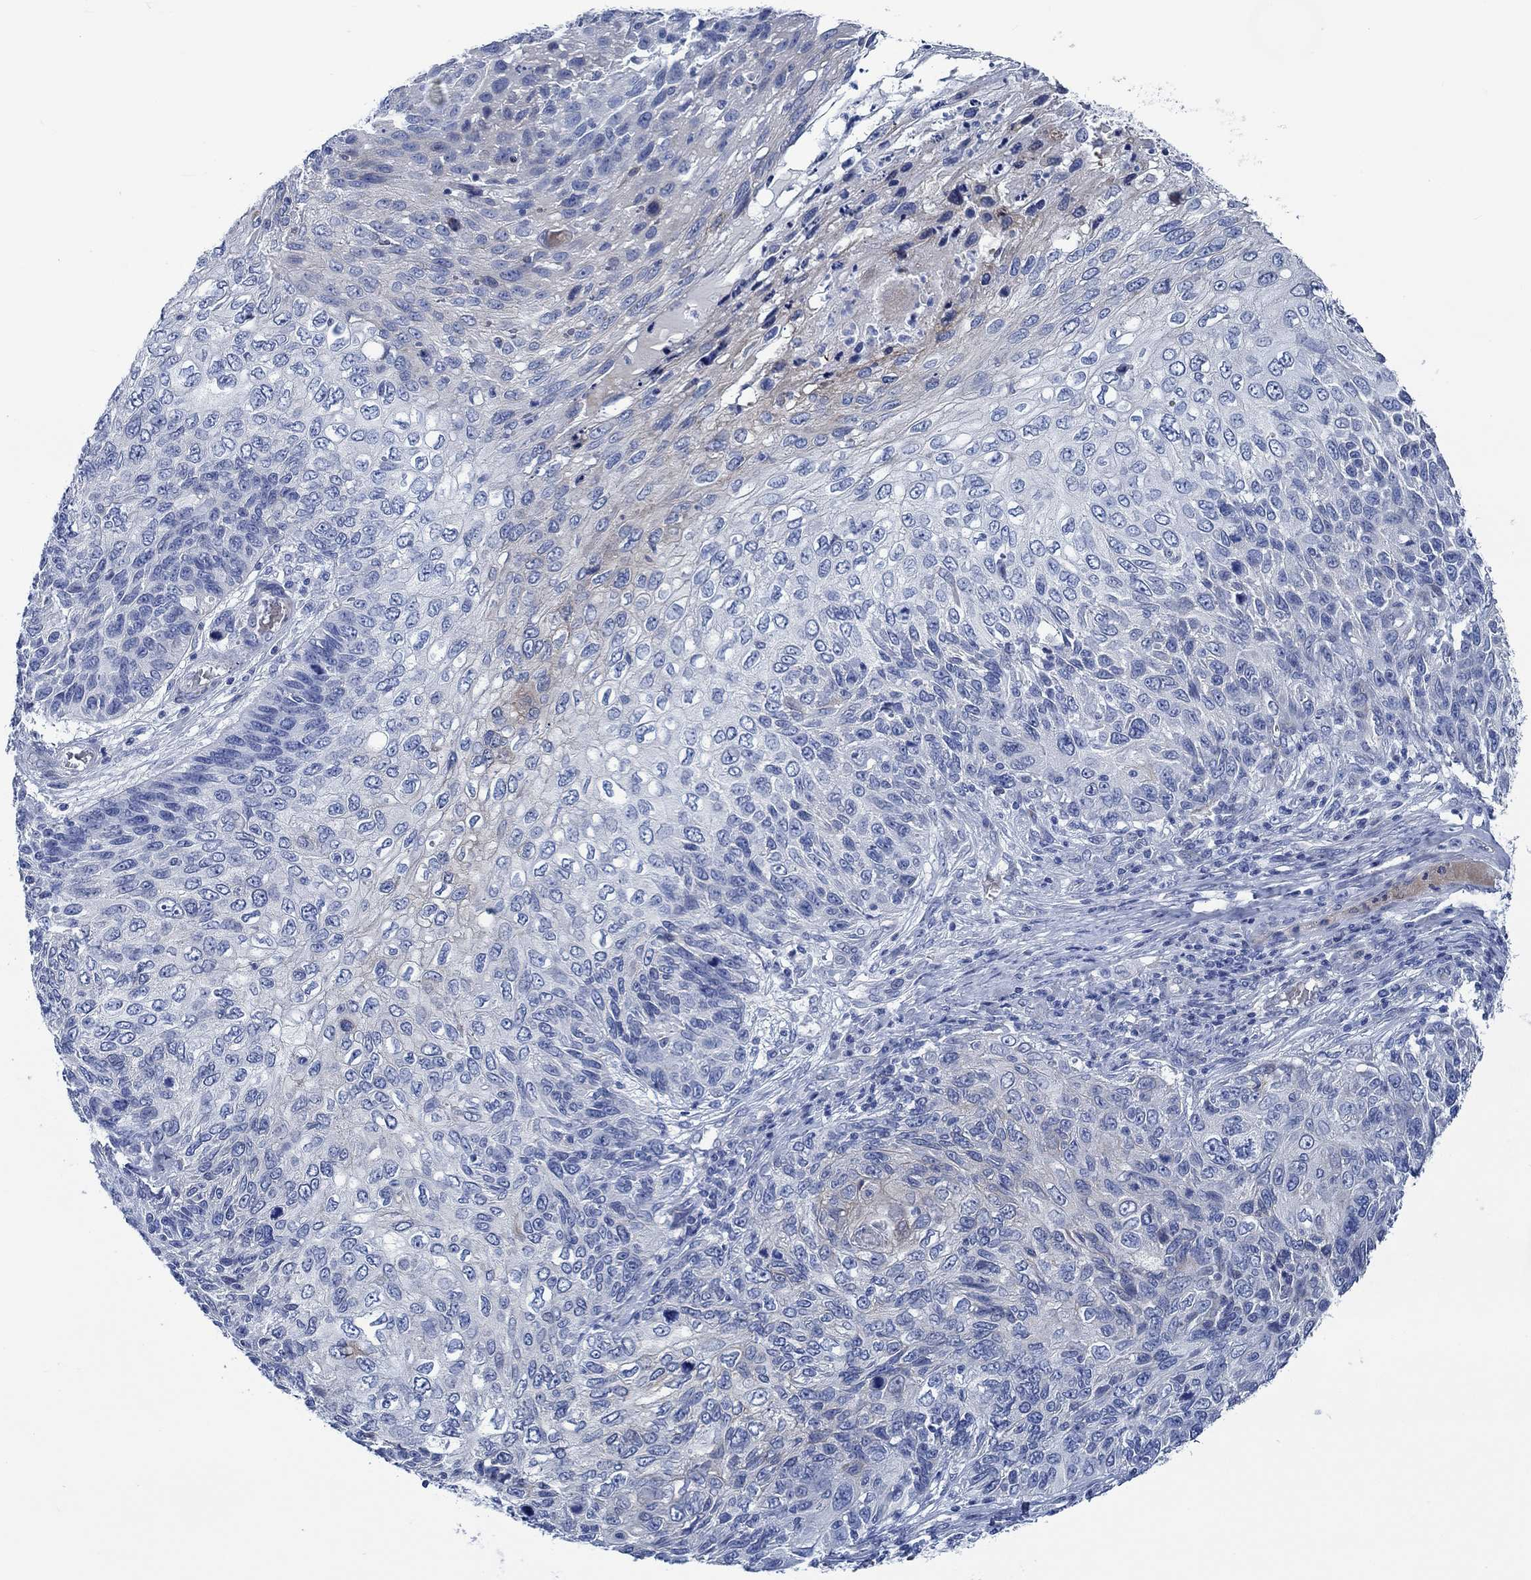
{"staining": {"intensity": "negative", "quantity": "none", "location": "none"}, "tissue": "skin cancer", "cell_type": "Tumor cells", "image_type": "cancer", "snomed": [{"axis": "morphology", "description": "Squamous cell carcinoma, NOS"}, {"axis": "topography", "description": "Skin"}], "caption": "DAB (3,3'-diaminobenzidine) immunohistochemical staining of skin cancer demonstrates no significant expression in tumor cells.", "gene": "SVEP1", "patient": {"sex": "male", "age": 92}}